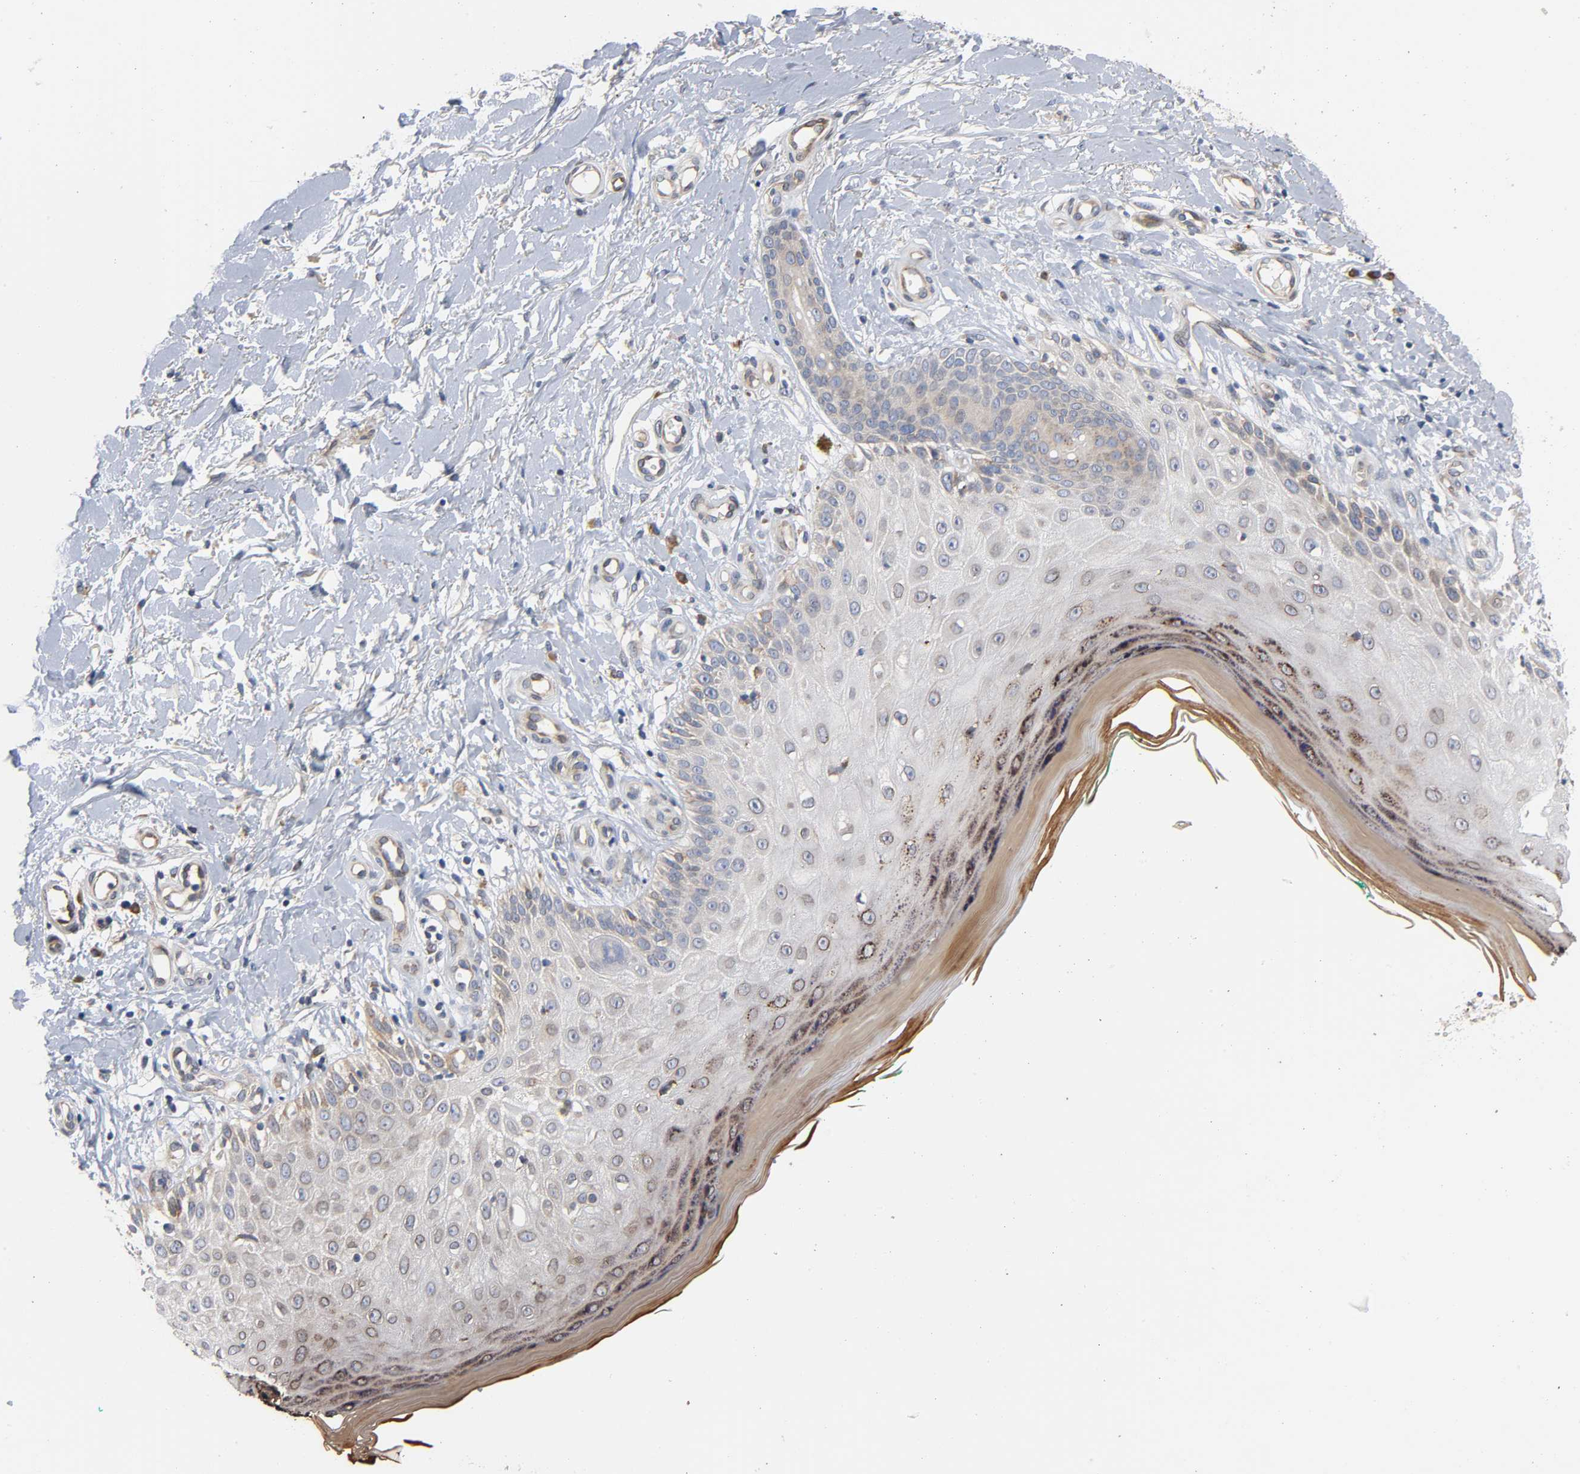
{"staining": {"intensity": "weak", "quantity": "<25%", "location": "cytoplasmic/membranous"}, "tissue": "skin cancer", "cell_type": "Tumor cells", "image_type": "cancer", "snomed": [{"axis": "morphology", "description": "Squamous cell carcinoma, NOS"}, {"axis": "topography", "description": "Skin"}], "caption": "Immunohistochemistry photomicrograph of human skin cancer (squamous cell carcinoma) stained for a protein (brown), which displays no positivity in tumor cells.", "gene": "ASB6", "patient": {"sex": "female", "age": 42}}